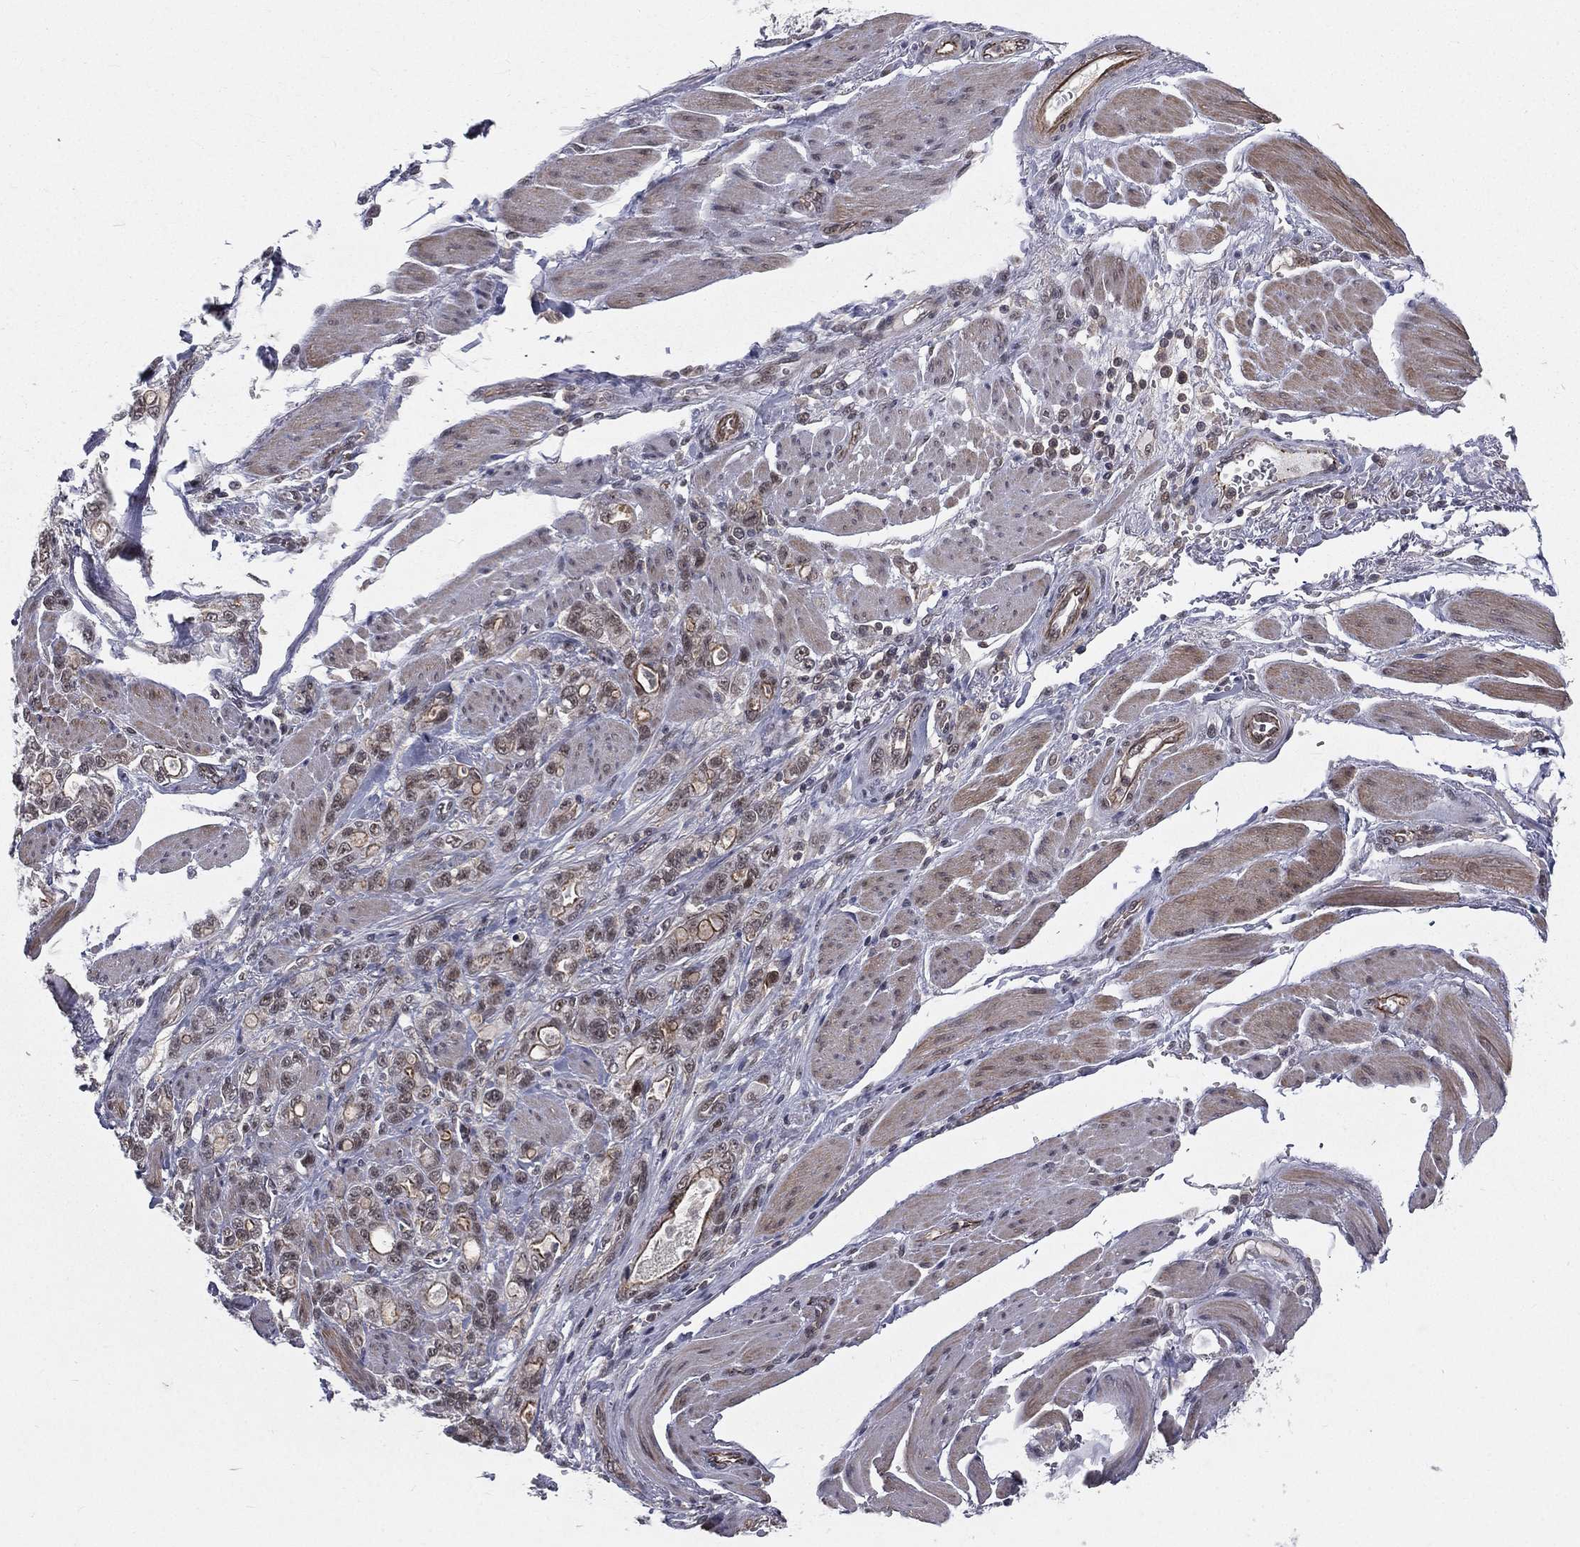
{"staining": {"intensity": "moderate", "quantity": "<25%", "location": "nuclear"}, "tissue": "stomach cancer", "cell_type": "Tumor cells", "image_type": "cancer", "snomed": [{"axis": "morphology", "description": "Adenocarcinoma, NOS"}, {"axis": "topography", "description": "Stomach"}], "caption": "Immunohistochemical staining of stomach adenocarcinoma exhibits low levels of moderate nuclear protein expression in approximately <25% of tumor cells.", "gene": "MORC2", "patient": {"sex": "male", "age": 63}}